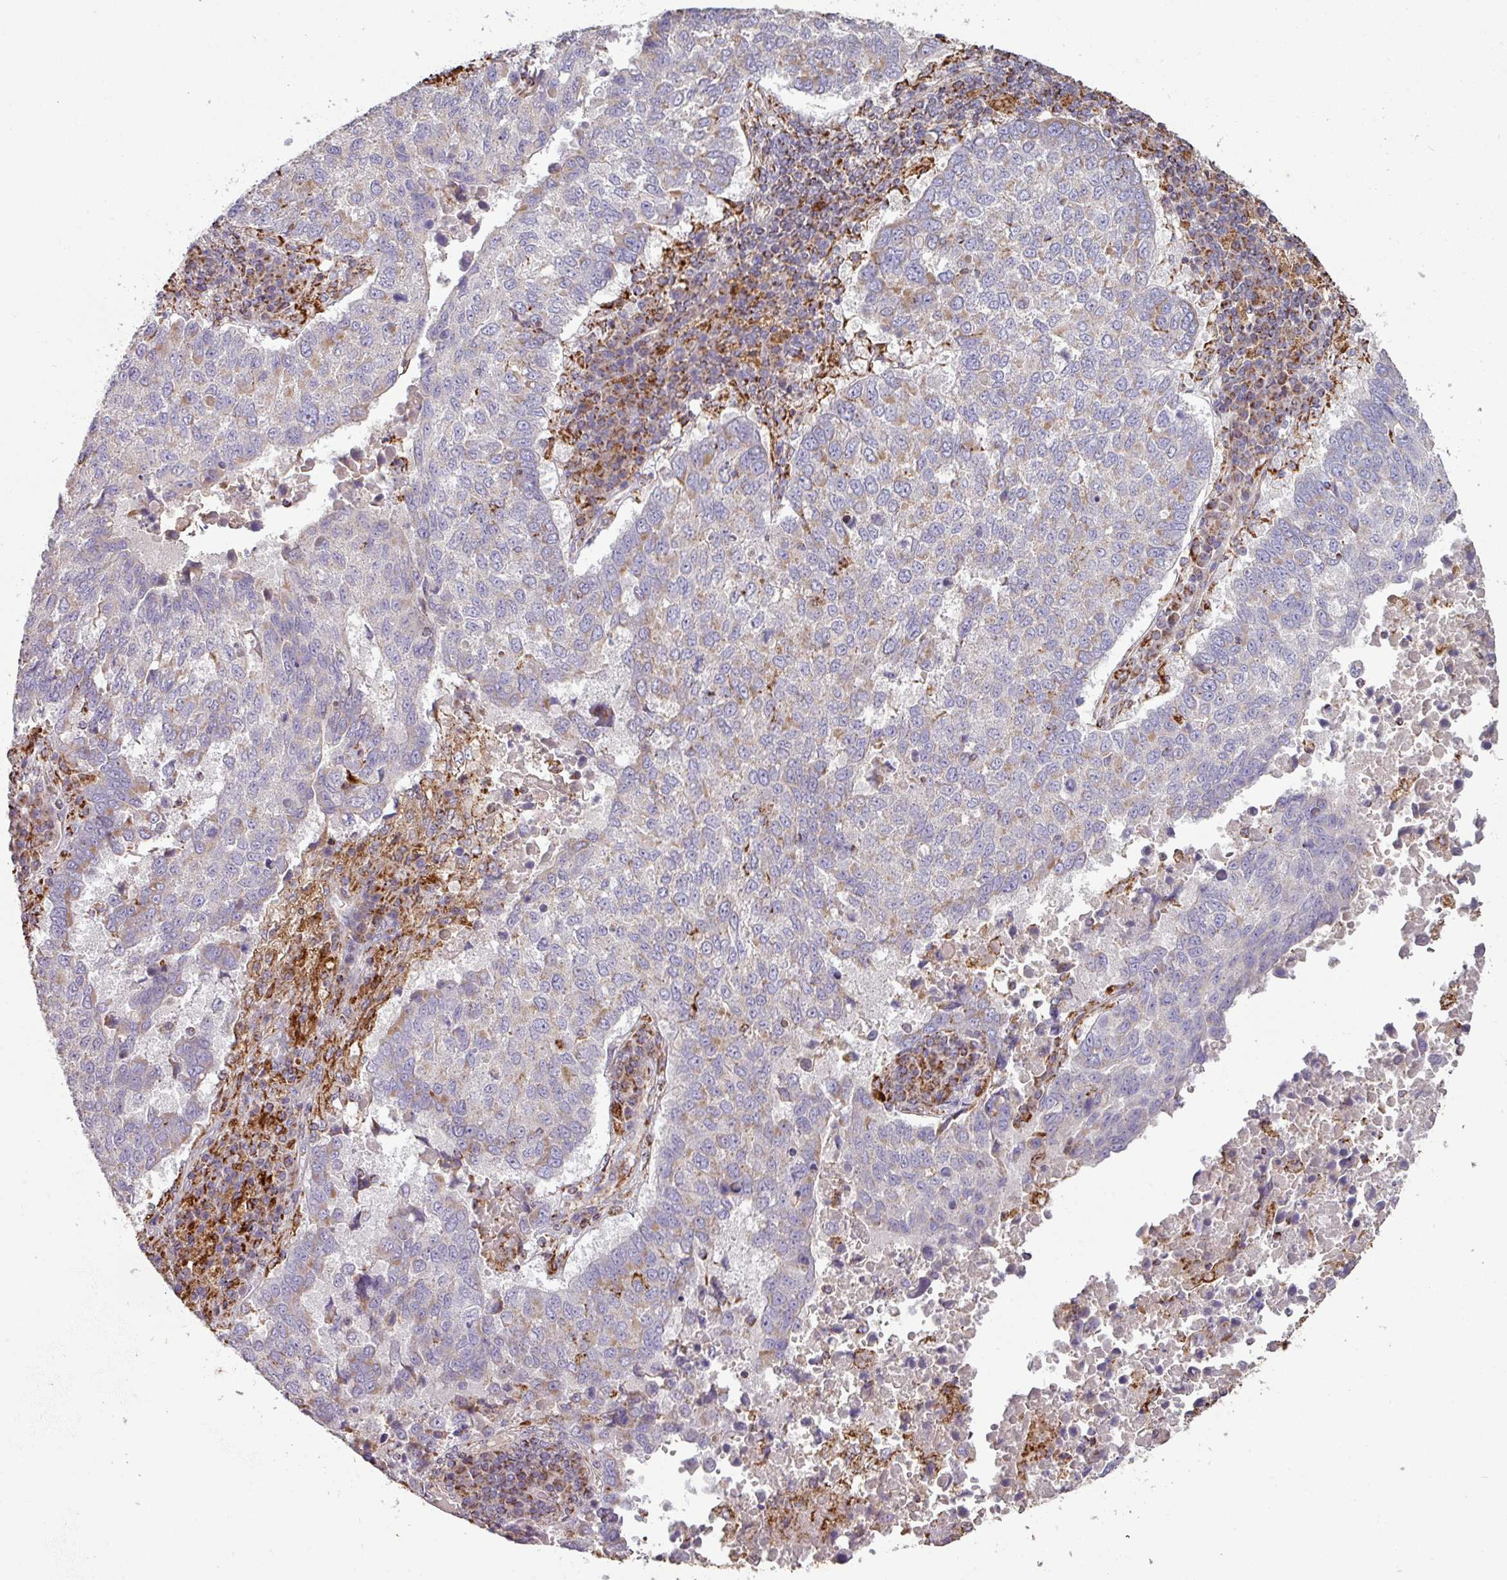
{"staining": {"intensity": "moderate", "quantity": "<25%", "location": "cytoplasmic/membranous"}, "tissue": "lung cancer", "cell_type": "Tumor cells", "image_type": "cancer", "snomed": [{"axis": "morphology", "description": "Squamous cell carcinoma, NOS"}, {"axis": "topography", "description": "Lung"}], "caption": "IHC of human lung cancer (squamous cell carcinoma) reveals low levels of moderate cytoplasmic/membranous staining in about <25% of tumor cells.", "gene": "SQOR", "patient": {"sex": "male", "age": 73}}